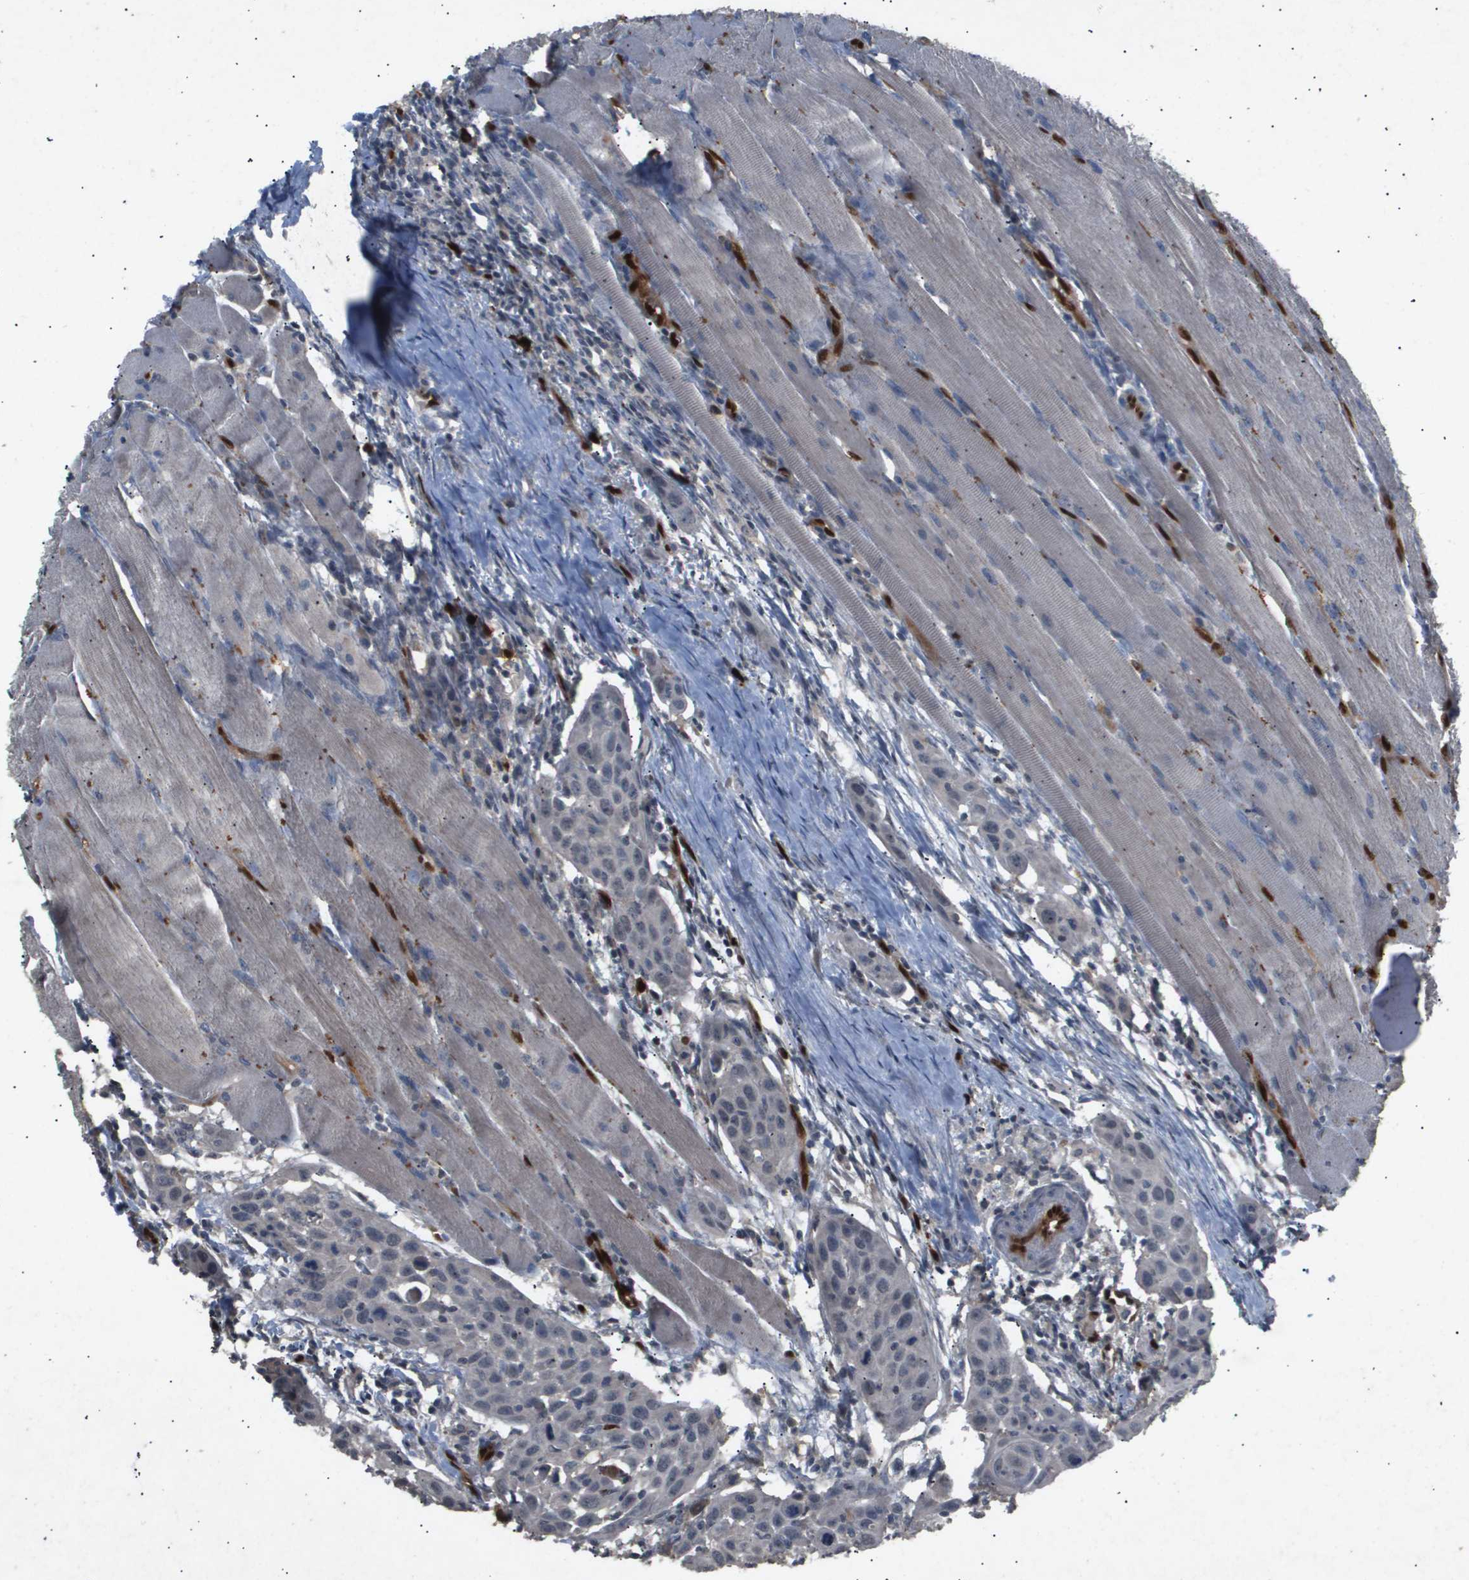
{"staining": {"intensity": "negative", "quantity": "none", "location": "none"}, "tissue": "head and neck cancer", "cell_type": "Tumor cells", "image_type": "cancer", "snomed": [{"axis": "morphology", "description": "Squamous cell carcinoma, NOS"}, {"axis": "topography", "description": "Oral tissue"}, {"axis": "topography", "description": "Head-Neck"}], "caption": "High magnification brightfield microscopy of head and neck cancer (squamous cell carcinoma) stained with DAB (3,3'-diaminobenzidine) (brown) and counterstained with hematoxylin (blue): tumor cells show no significant staining. (Brightfield microscopy of DAB immunohistochemistry (IHC) at high magnification).", "gene": "ERG", "patient": {"sex": "female", "age": 50}}